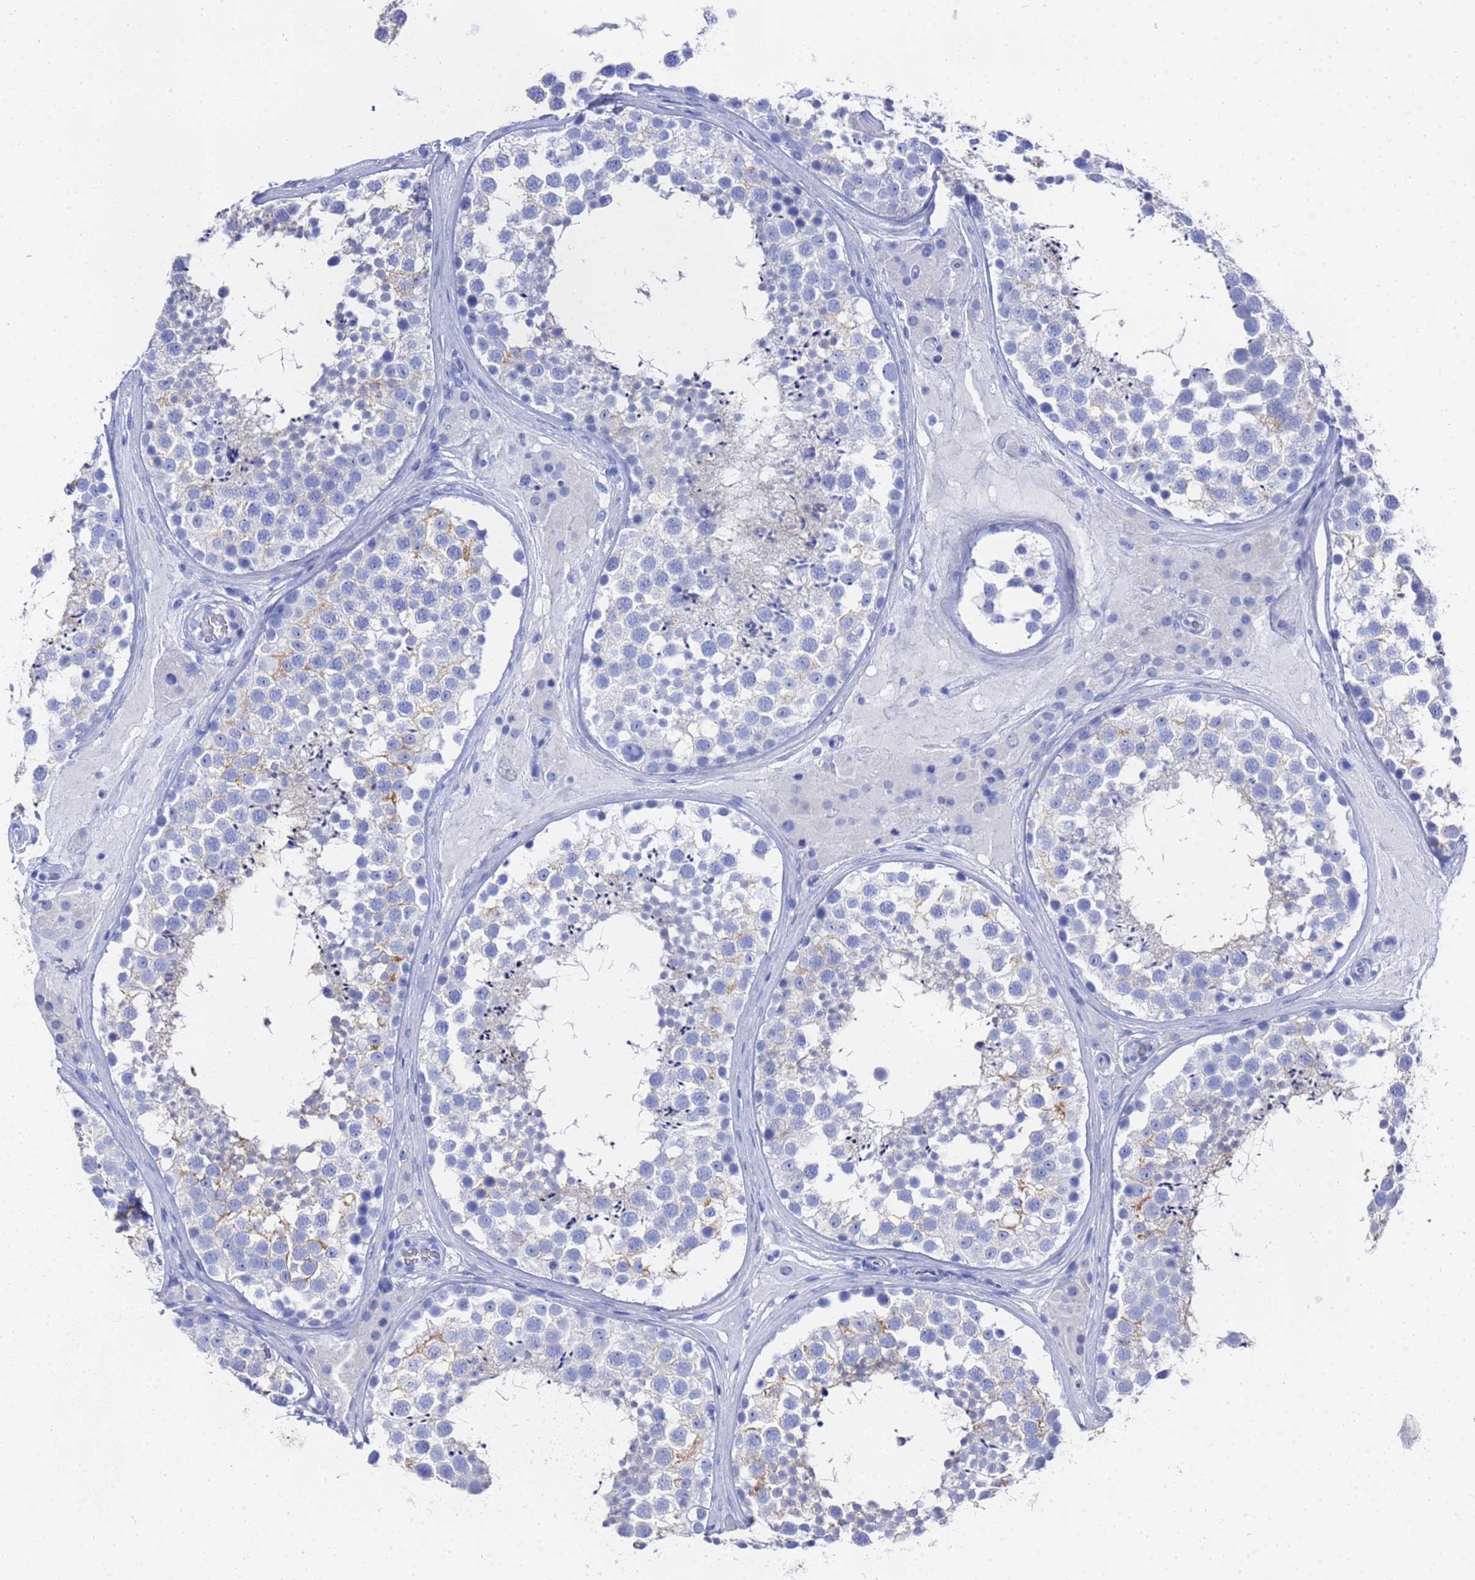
{"staining": {"intensity": "negative", "quantity": "none", "location": "none"}, "tissue": "testis", "cell_type": "Cells in seminiferous ducts", "image_type": "normal", "snomed": [{"axis": "morphology", "description": "Normal tissue, NOS"}, {"axis": "topography", "description": "Testis"}], "caption": "Immunohistochemistry histopathology image of benign human testis stained for a protein (brown), which exhibits no positivity in cells in seminiferous ducts. (DAB immunohistochemistry, high magnification).", "gene": "GGT1", "patient": {"sex": "male", "age": 46}}